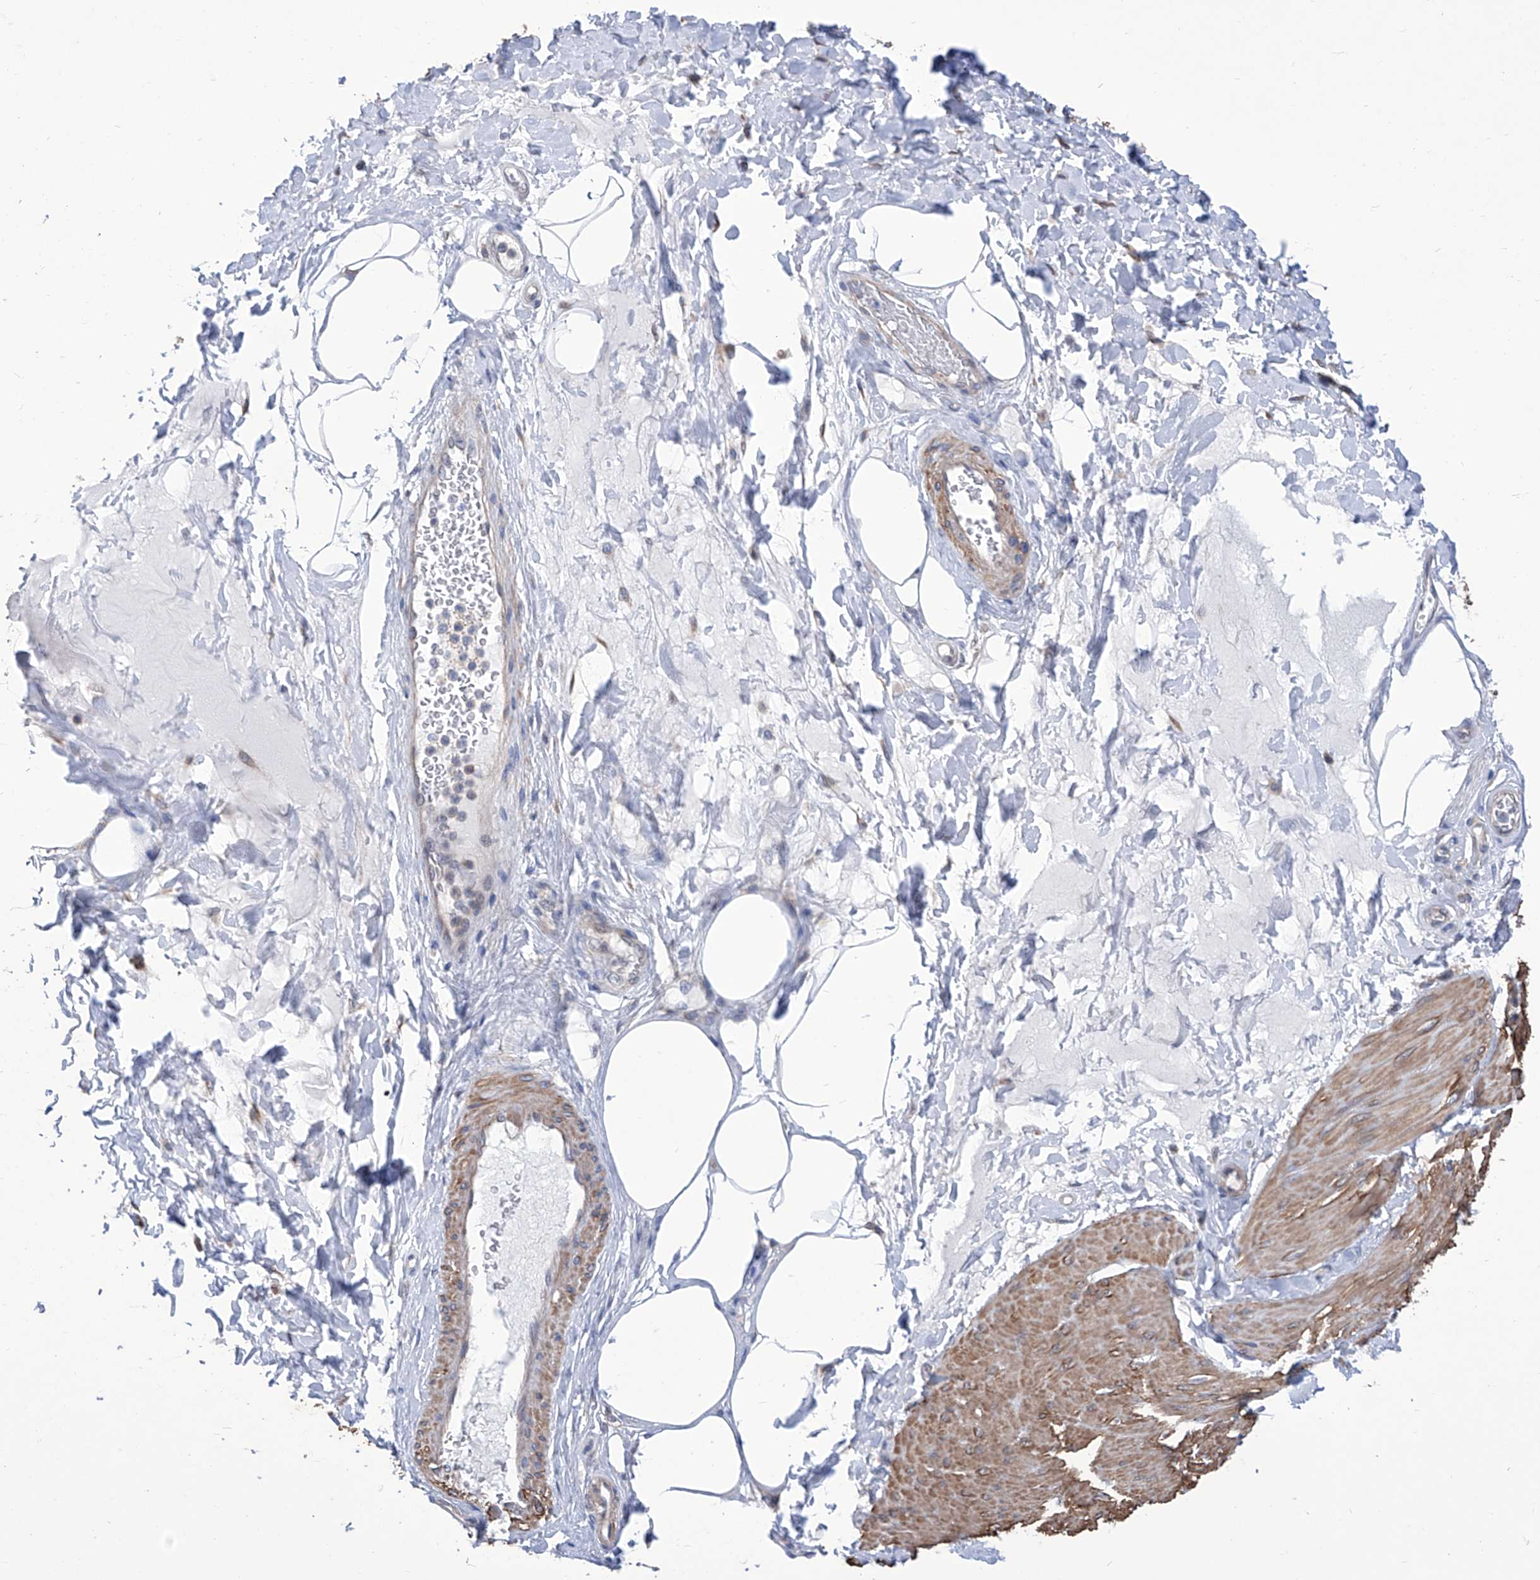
{"staining": {"intensity": "moderate", "quantity": "25%-75%", "location": "cytoplasmic/membranous"}, "tissue": "smooth muscle", "cell_type": "Smooth muscle cells", "image_type": "normal", "snomed": [{"axis": "morphology", "description": "Urothelial carcinoma, High grade"}, {"axis": "topography", "description": "Urinary bladder"}], "caption": "A photomicrograph showing moderate cytoplasmic/membranous positivity in about 25%-75% of smooth muscle cells in unremarkable smooth muscle, as visualized by brown immunohistochemical staining.", "gene": "SMS", "patient": {"sex": "male", "age": 46}}